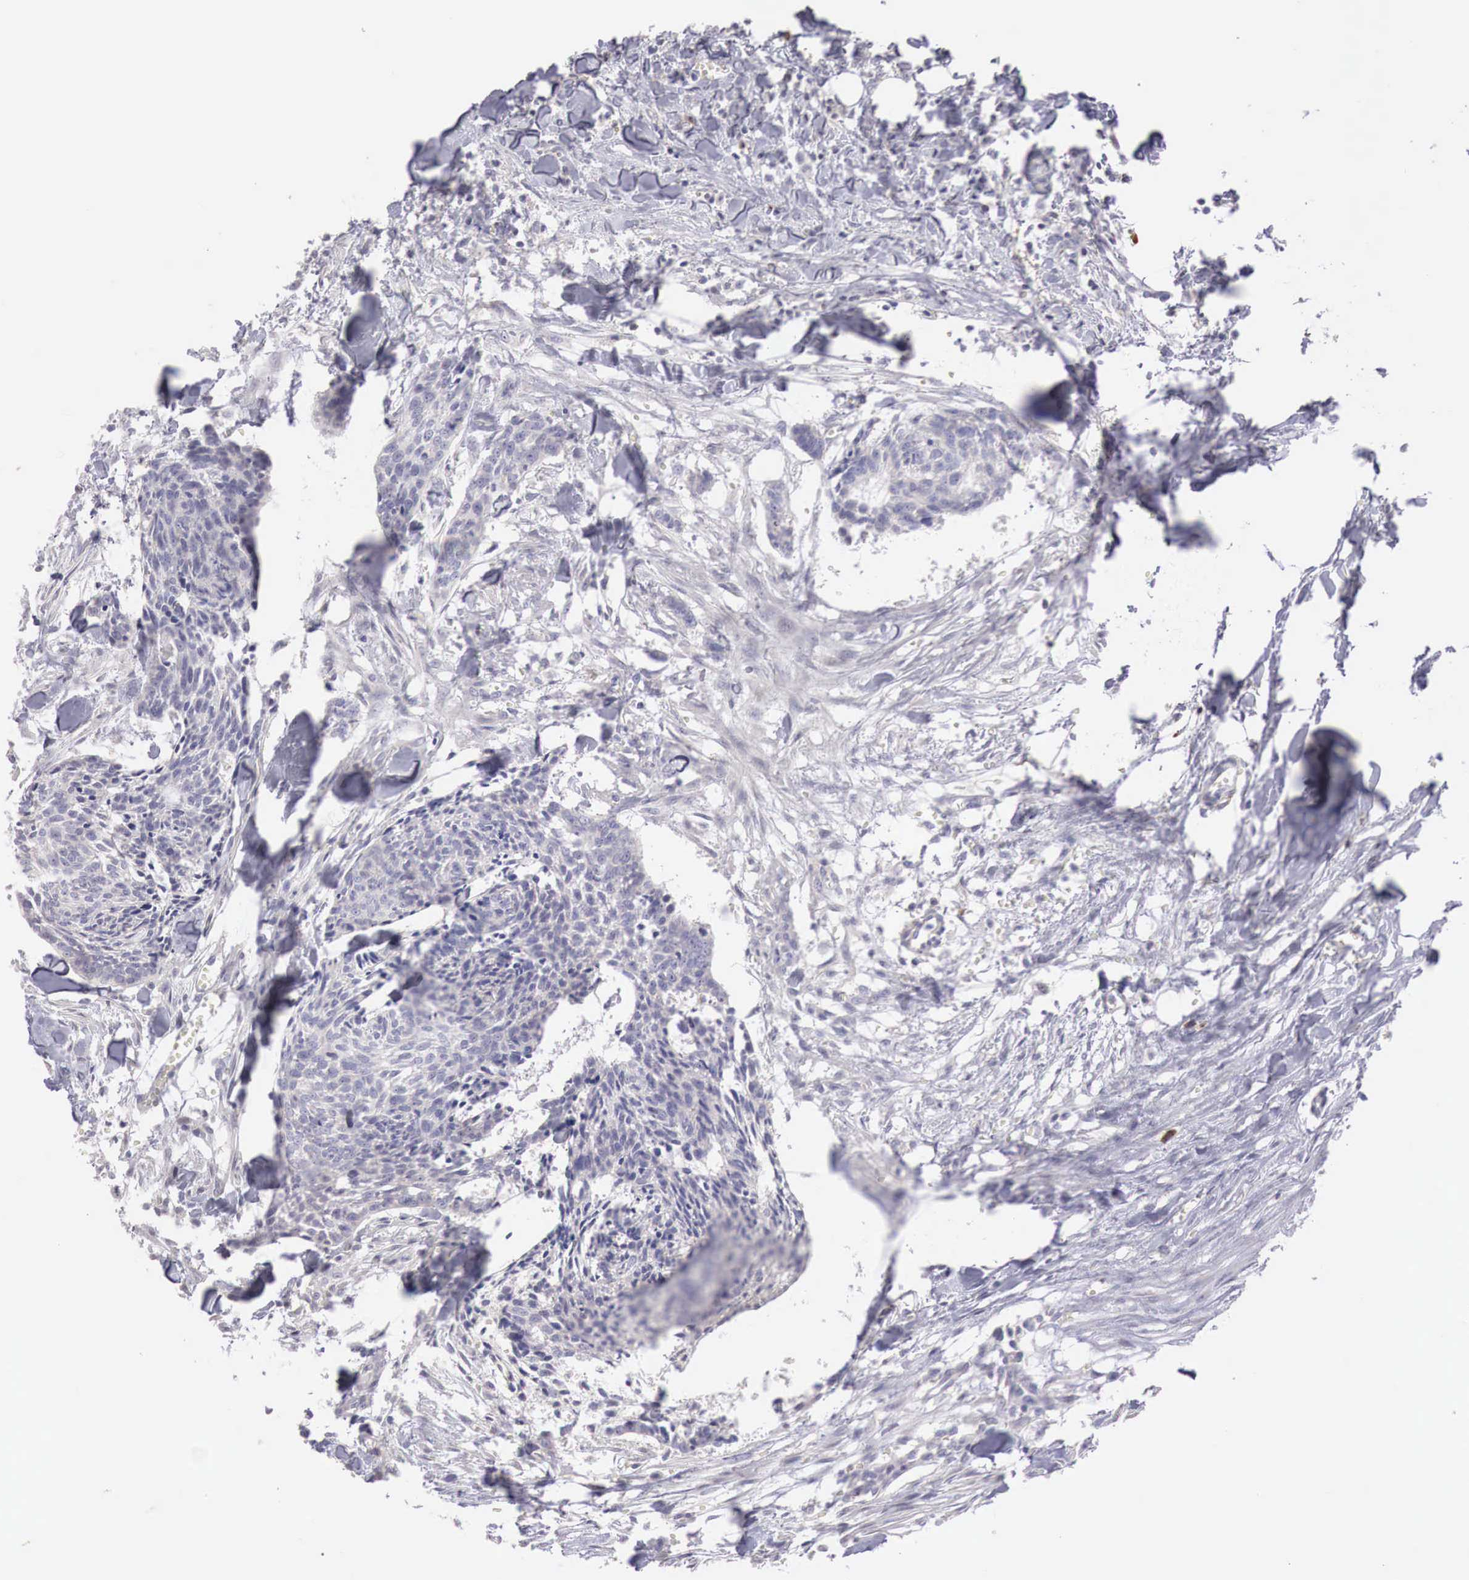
{"staining": {"intensity": "negative", "quantity": "none", "location": "none"}, "tissue": "head and neck cancer", "cell_type": "Tumor cells", "image_type": "cancer", "snomed": [{"axis": "morphology", "description": "Squamous cell carcinoma, NOS"}, {"axis": "topography", "description": "Salivary gland"}, {"axis": "topography", "description": "Head-Neck"}], "caption": "DAB immunohistochemical staining of head and neck squamous cell carcinoma reveals no significant positivity in tumor cells. Nuclei are stained in blue.", "gene": "XPNPEP2", "patient": {"sex": "male", "age": 70}}